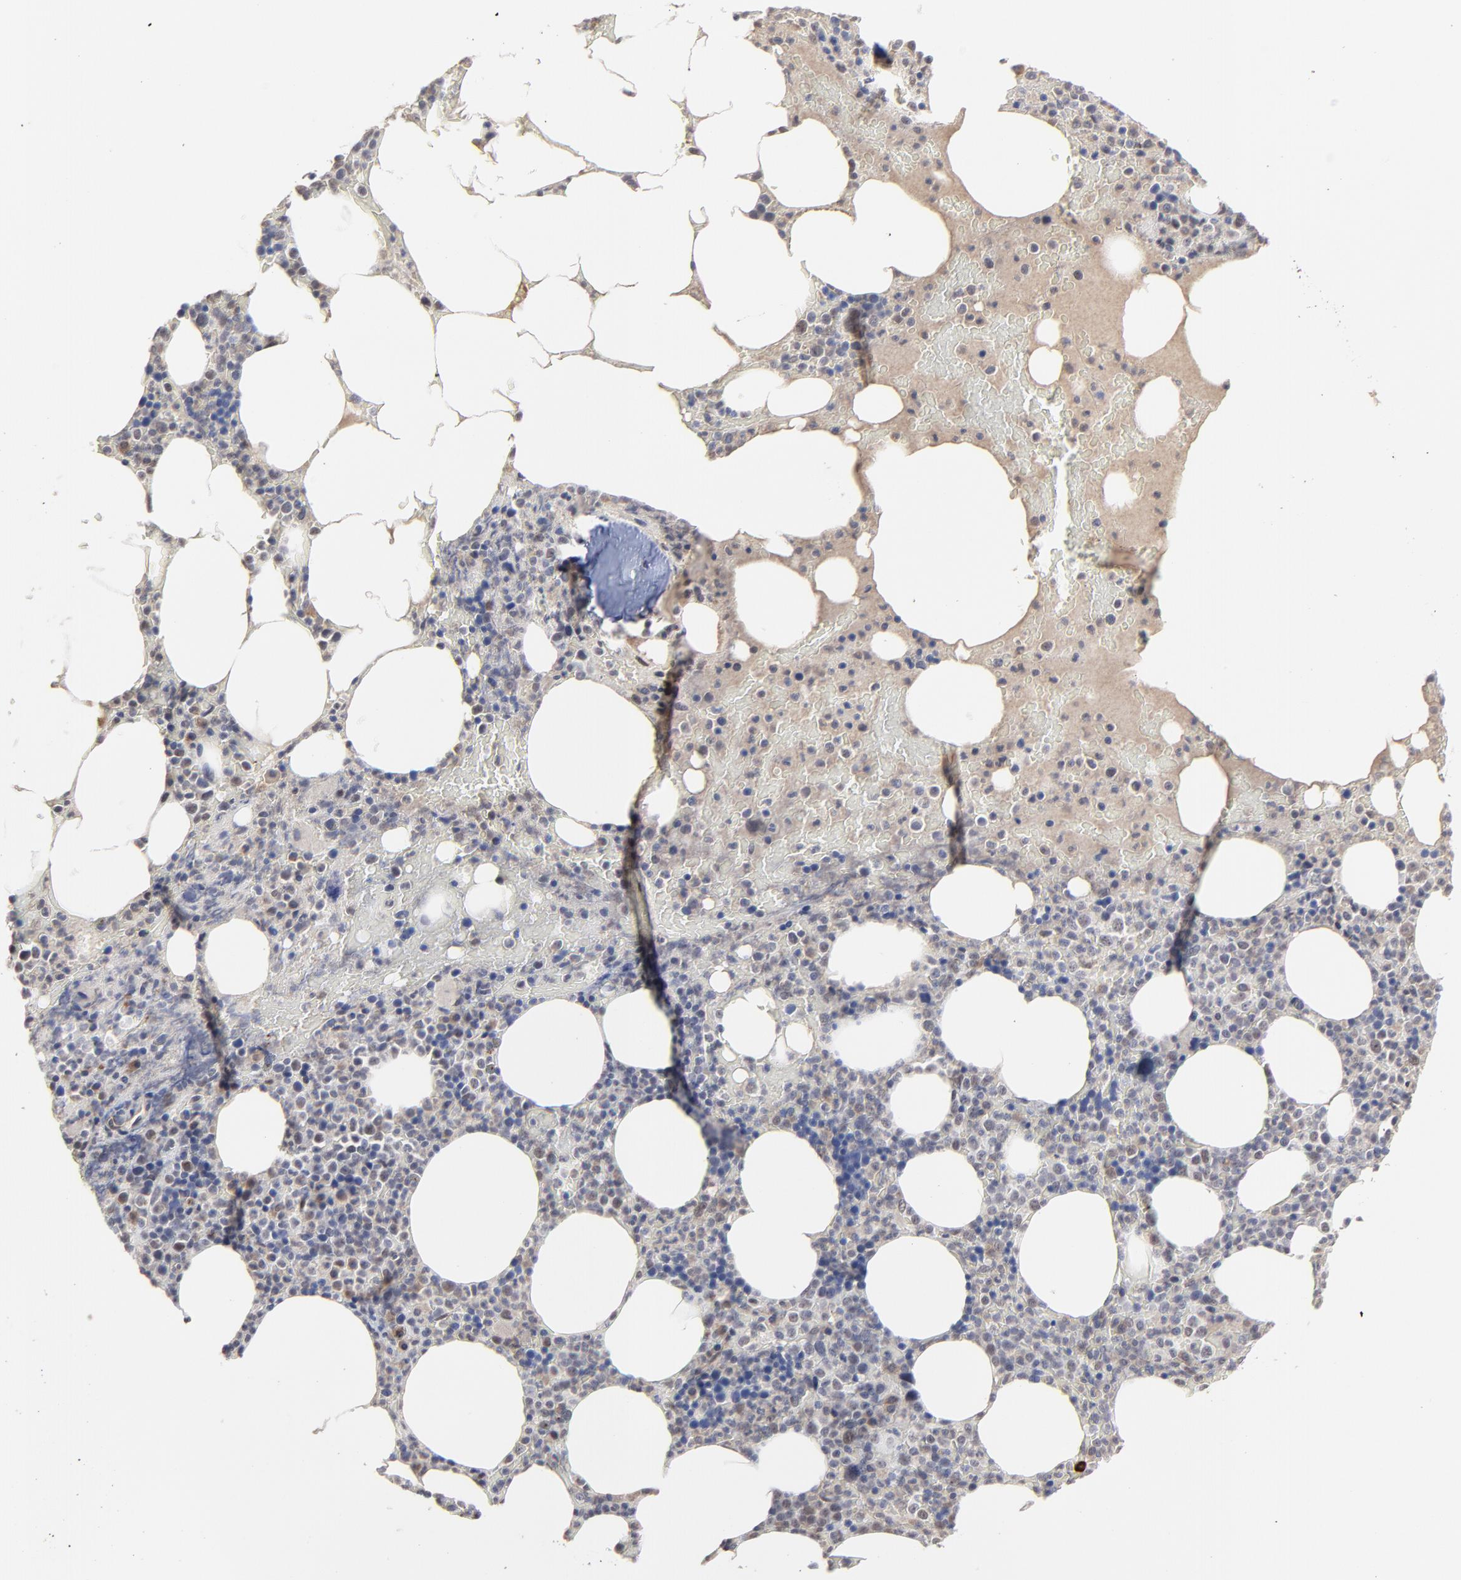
{"staining": {"intensity": "weak", "quantity": "<25%", "location": "nuclear"}, "tissue": "bone marrow", "cell_type": "Hematopoietic cells", "image_type": "normal", "snomed": [{"axis": "morphology", "description": "Normal tissue, NOS"}, {"axis": "topography", "description": "Bone marrow"}], "caption": "IHC of benign human bone marrow exhibits no staining in hematopoietic cells.", "gene": "FAM199X", "patient": {"sex": "female", "age": 66}}